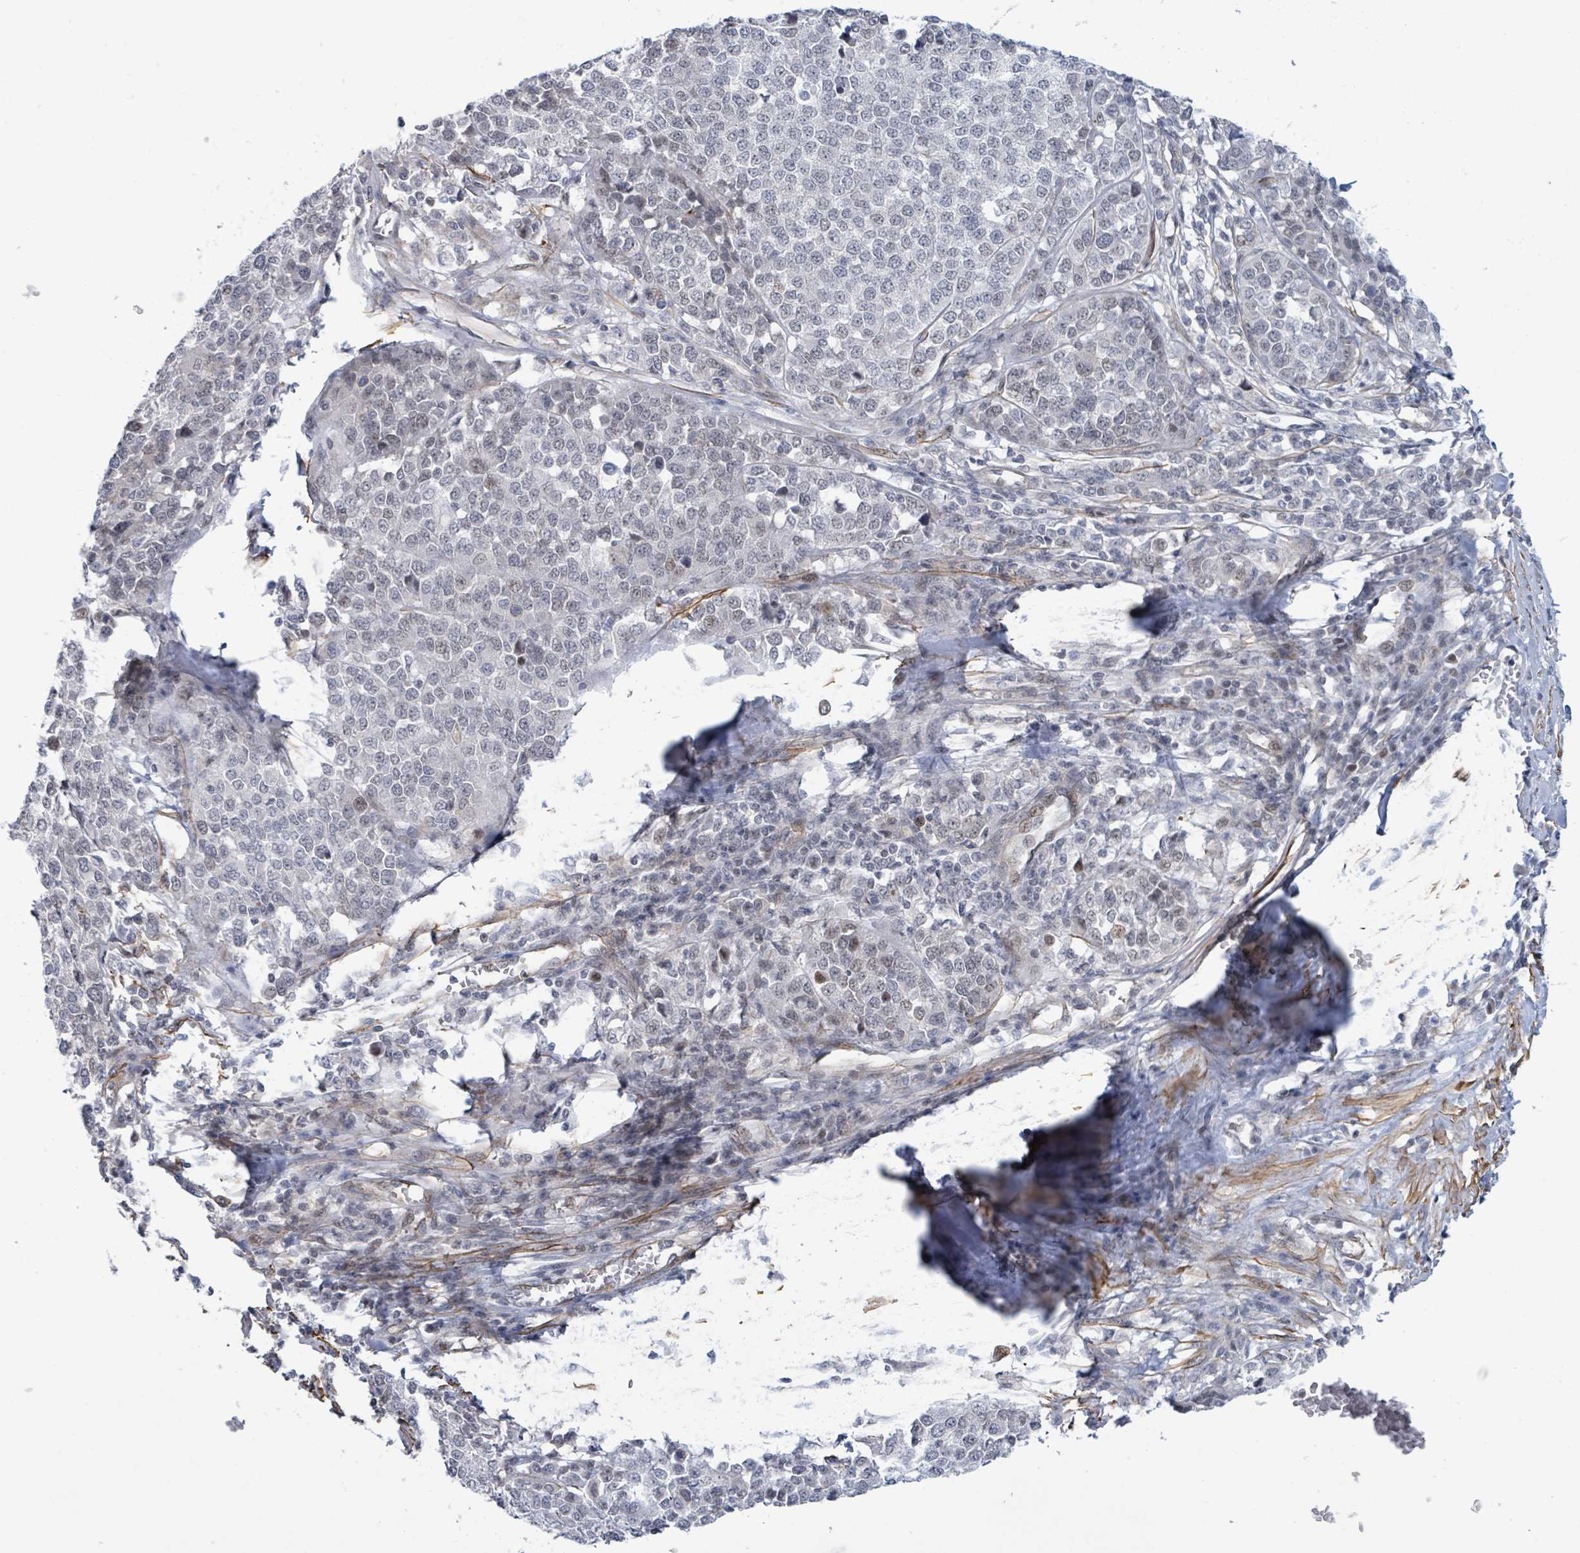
{"staining": {"intensity": "negative", "quantity": "none", "location": "none"}, "tissue": "melanoma", "cell_type": "Tumor cells", "image_type": "cancer", "snomed": [{"axis": "morphology", "description": "Malignant melanoma, Metastatic site"}, {"axis": "topography", "description": "Lymph node"}], "caption": "IHC photomicrograph of human malignant melanoma (metastatic site) stained for a protein (brown), which displays no positivity in tumor cells.", "gene": "DMRTC1B", "patient": {"sex": "male", "age": 44}}